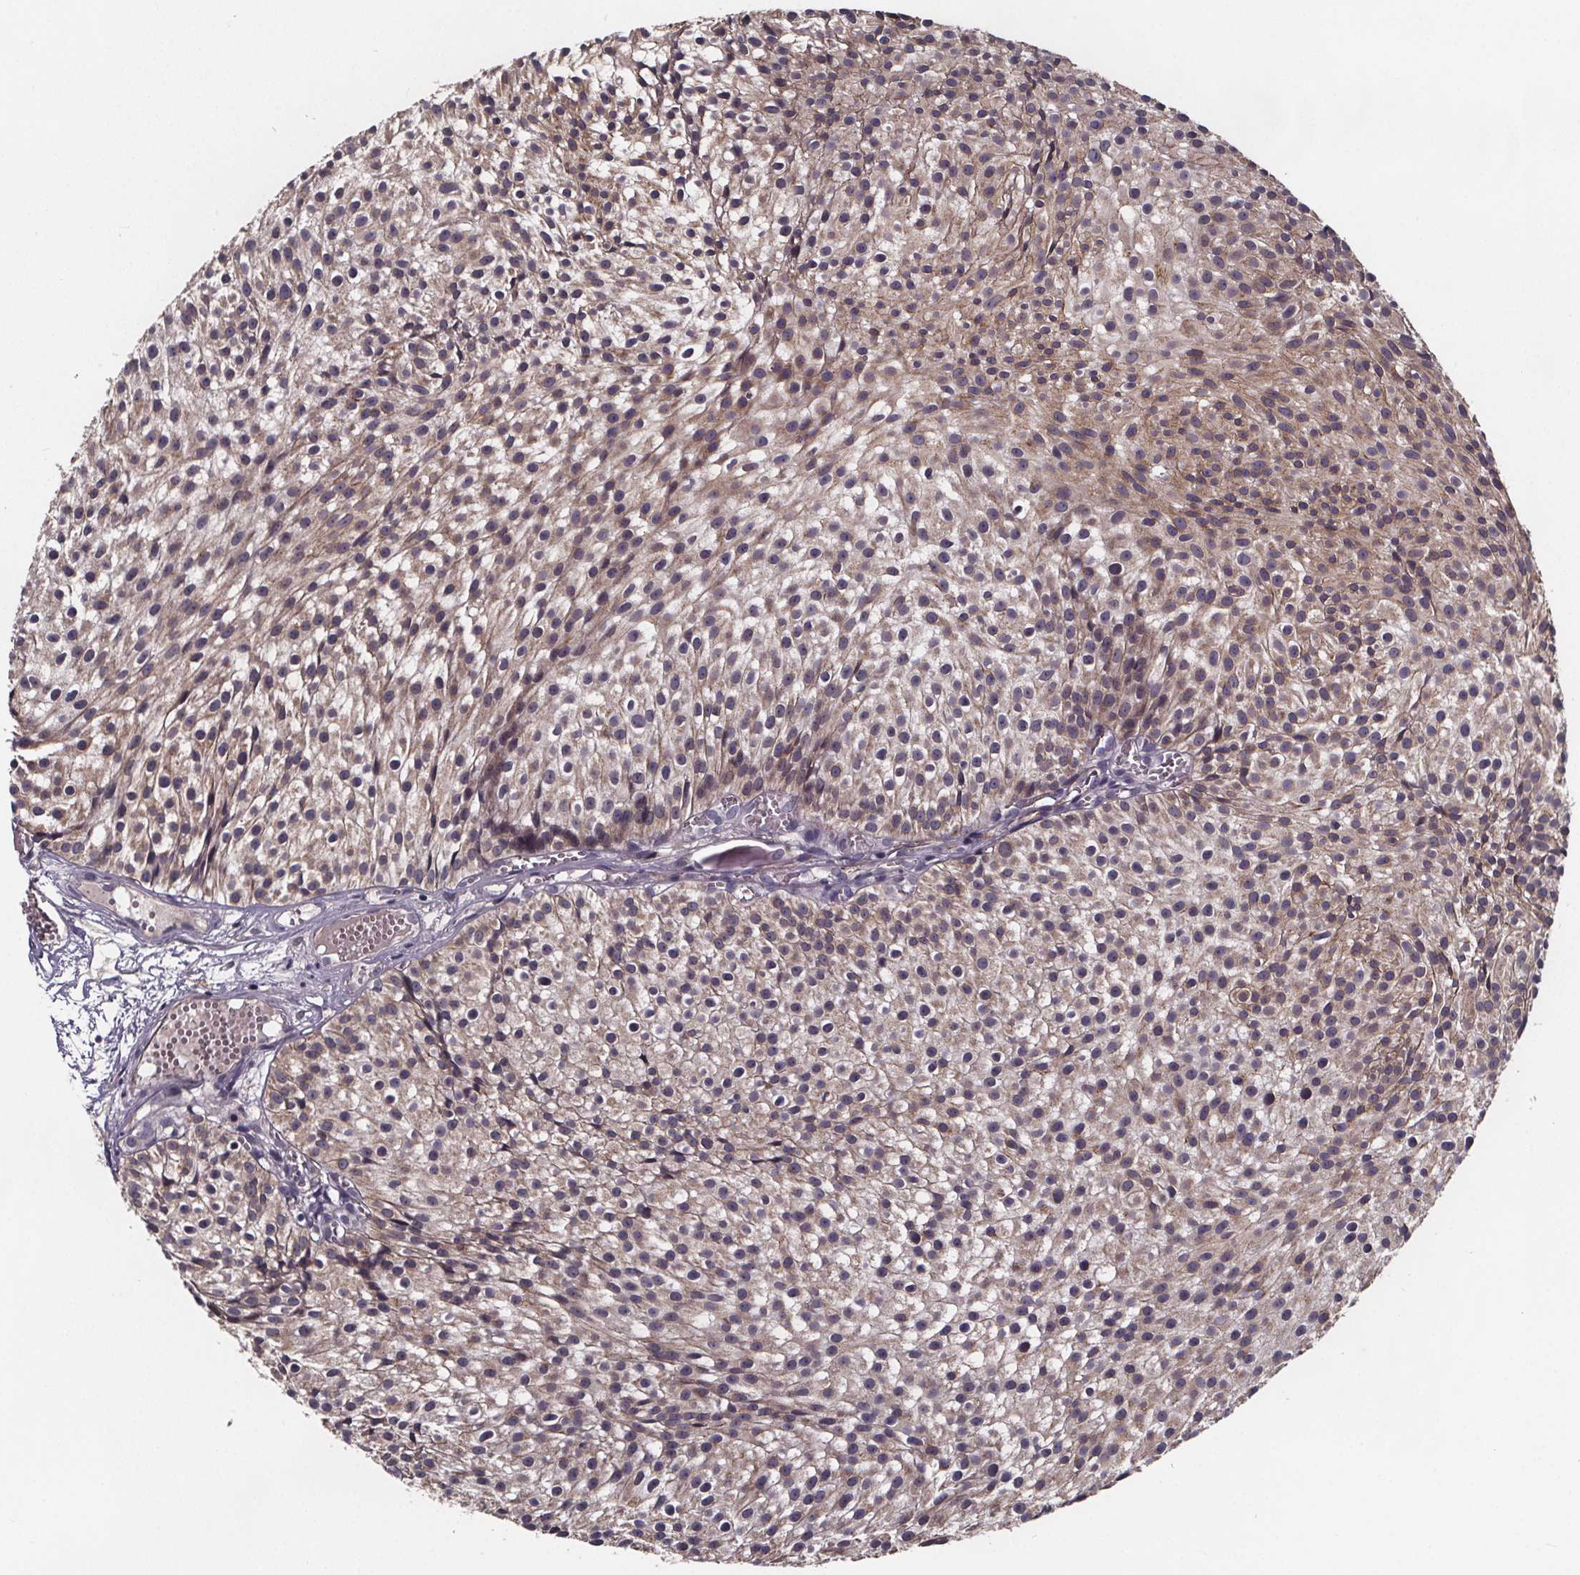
{"staining": {"intensity": "moderate", "quantity": "25%-75%", "location": "cytoplasmic/membranous"}, "tissue": "urothelial cancer", "cell_type": "Tumor cells", "image_type": "cancer", "snomed": [{"axis": "morphology", "description": "Urothelial carcinoma, Low grade"}, {"axis": "topography", "description": "Urinary bladder"}], "caption": "This is a photomicrograph of immunohistochemistry staining of urothelial cancer, which shows moderate staining in the cytoplasmic/membranous of tumor cells.", "gene": "FASTKD3", "patient": {"sex": "male", "age": 63}}